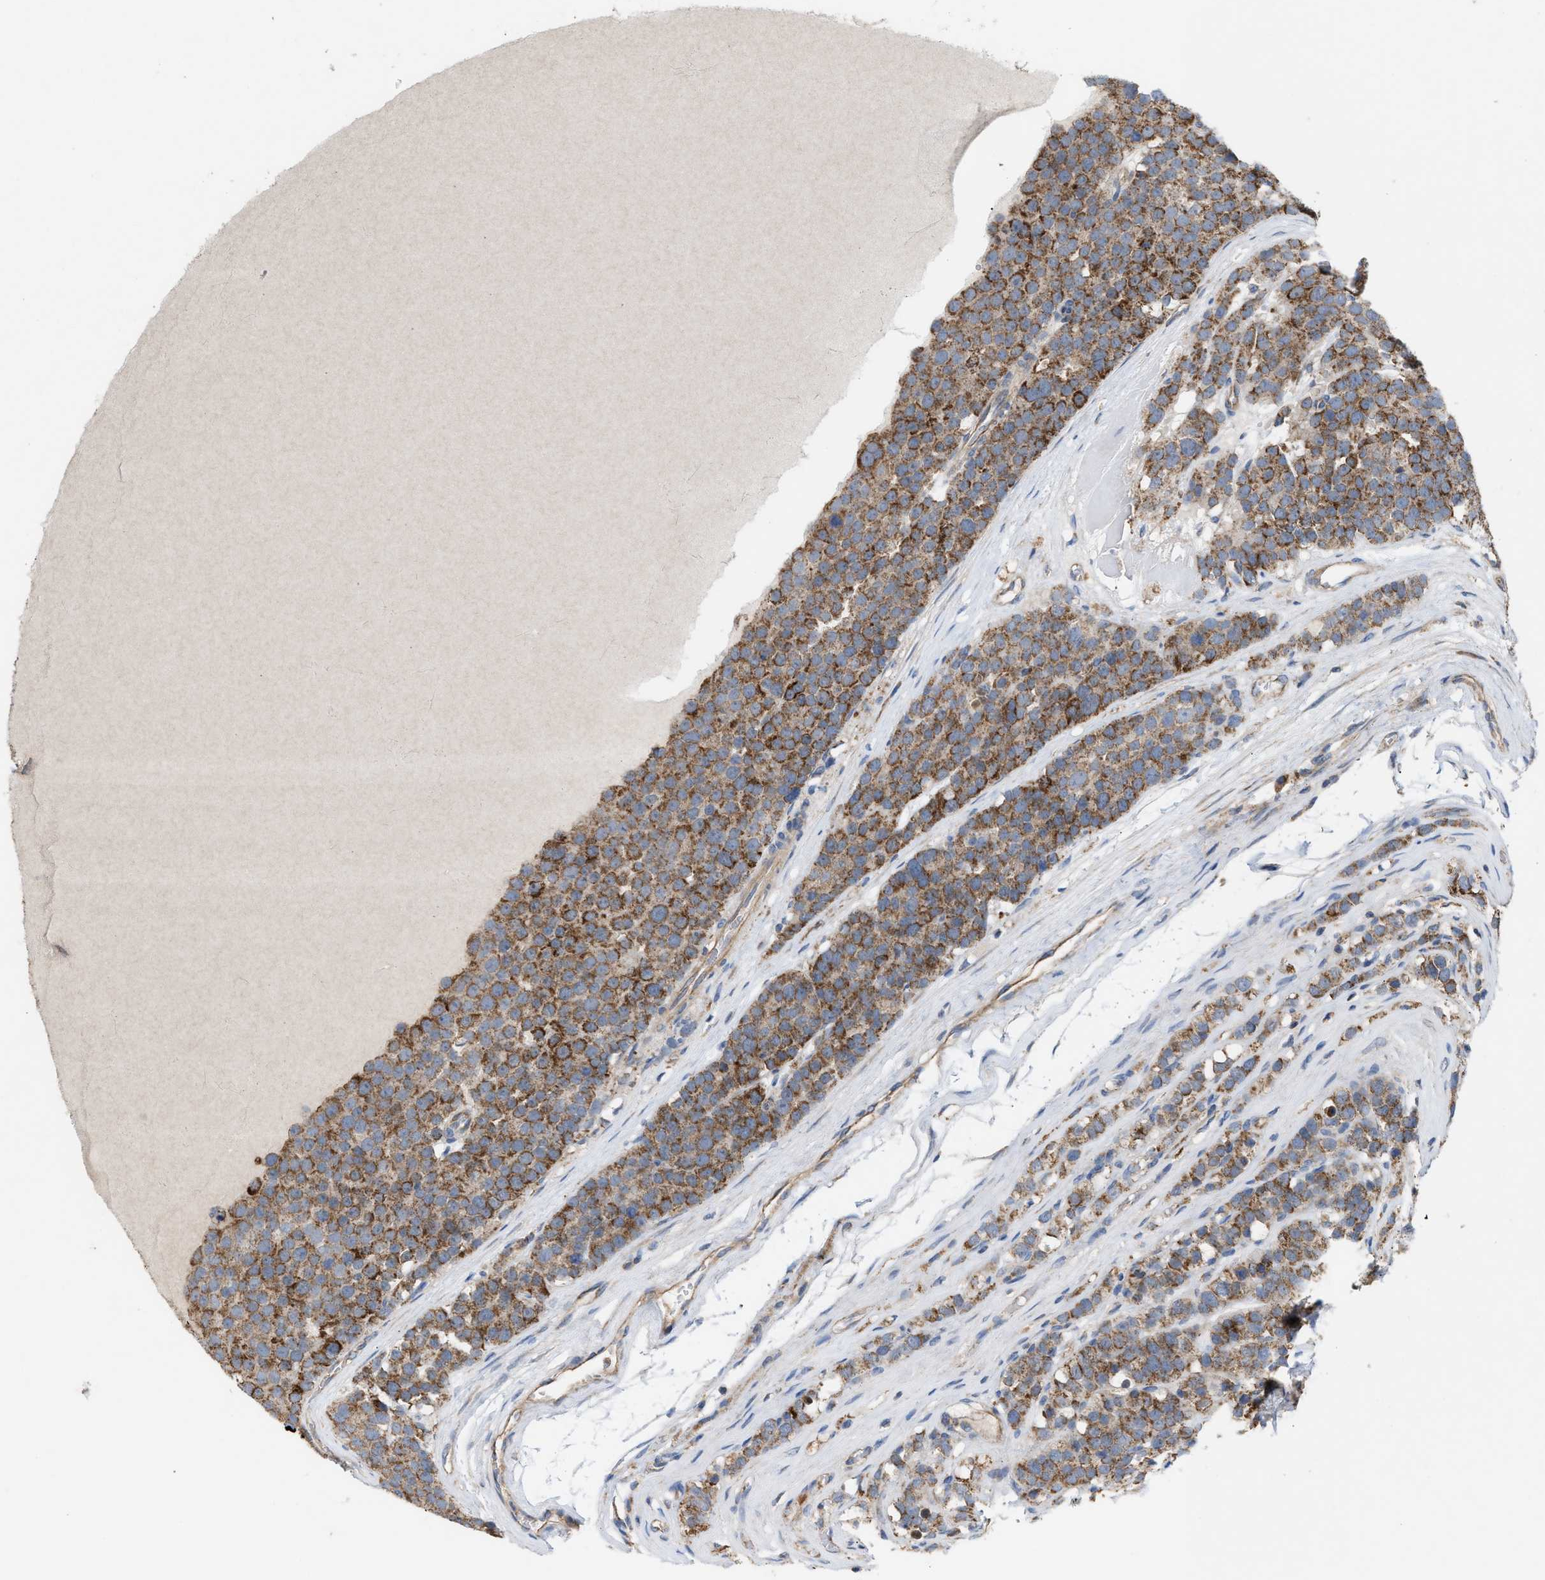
{"staining": {"intensity": "moderate", "quantity": ">75%", "location": "cytoplasmic/membranous"}, "tissue": "testis cancer", "cell_type": "Tumor cells", "image_type": "cancer", "snomed": [{"axis": "morphology", "description": "Seminoma, NOS"}, {"axis": "topography", "description": "Testis"}], "caption": "Immunohistochemical staining of testis seminoma shows medium levels of moderate cytoplasmic/membranous positivity in about >75% of tumor cells. Nuclei are stained in blue.", "gene": "OXSM", "patient": {"sex": "male", "age": 71}}